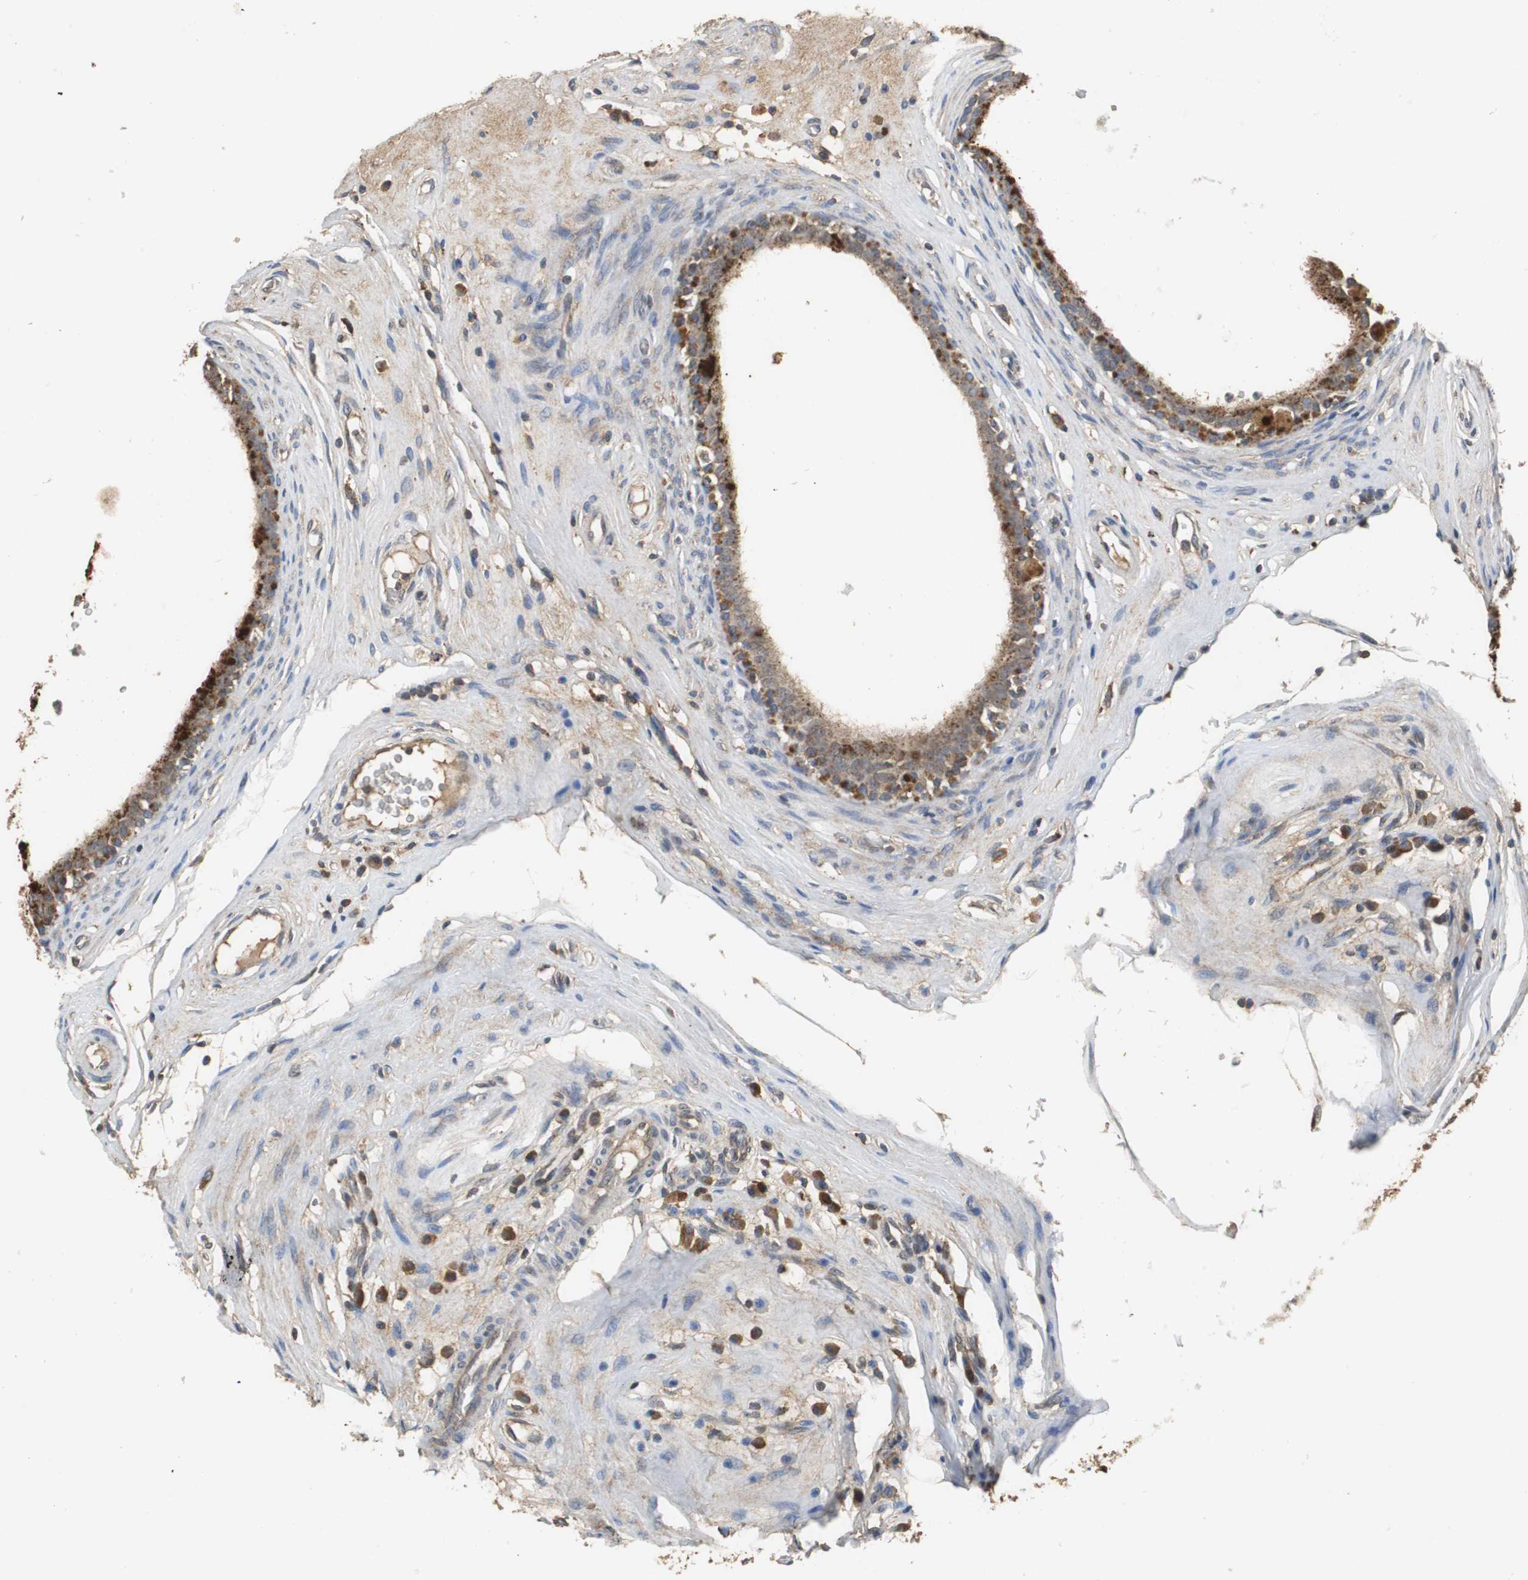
{"staining": {"intensity": "moderate", "quantity": ">75%", "location": "cytoplasmic/membranous,nuclear"}, "tissue": "epididymis", "cell_type": "Glandular cells", "image_type": "normal", "snomed": [{"axis": "morphology", "description": "Normal tissue, NOS"}, {"axis": "morphology", "description": "Inflammation, NOS"}, {"axis": "topography", "description": "Epididymis"}], "caption": "Glandular cells show moderate cytoplasmic/membranous,nuclear staining in approximately >75% of cells in unremarkable epididymis. (Brightfield microscopy of DAB IHC at high magnification).", "gene": "VBP1", "patient": {"sex": "male", "age": 84}}